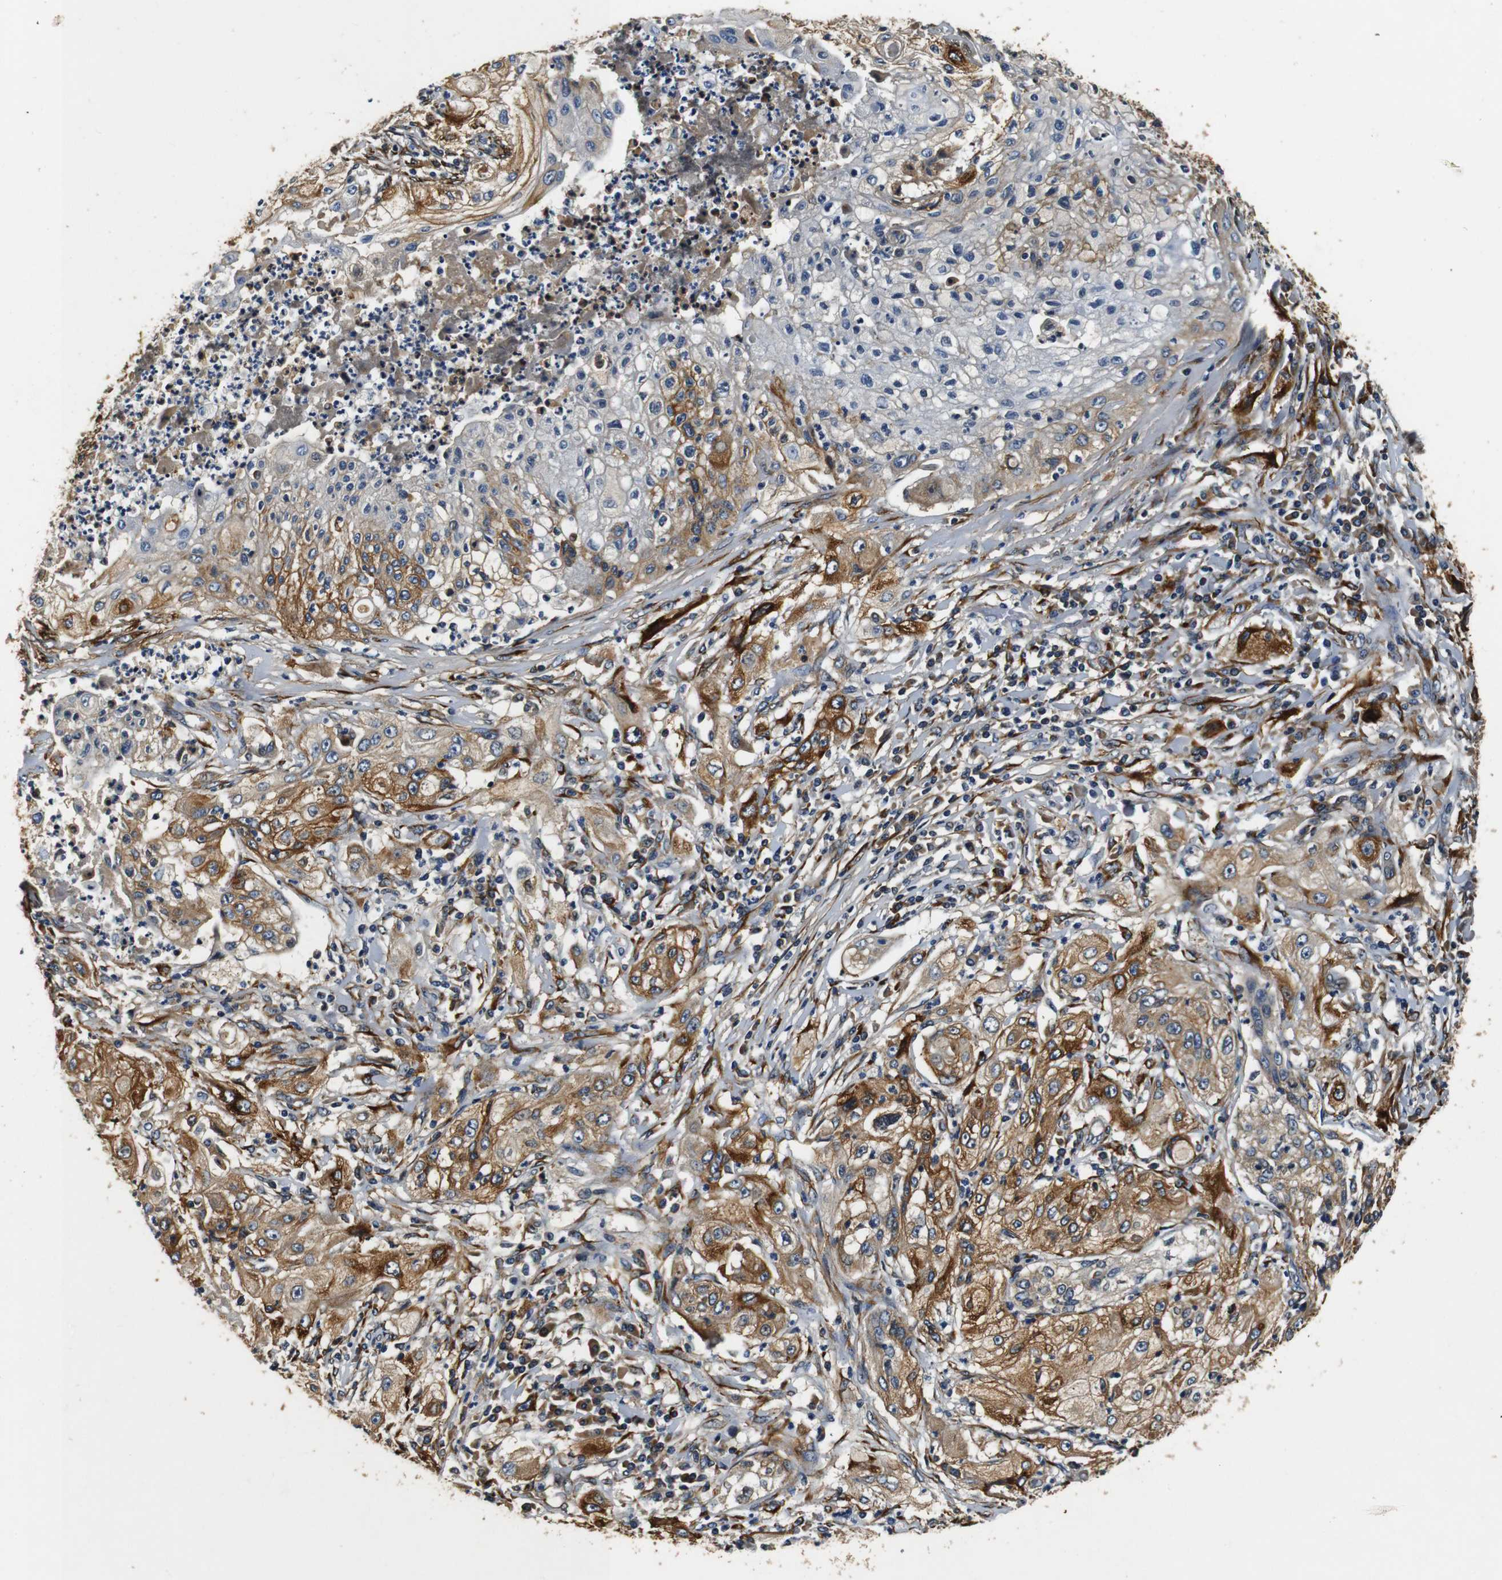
{"staining": {"intensity": "moderate", "quantity": ">75%", "location": "cytoplasmic/membranous"}, "tissue": "lung cancer", "cell_type": "Tumor cells", "image_type": "cancer", "snomed": [{"axis": "morphology", "description": "Inflammation, NOS"}, {"axis": "morphology", "description": "Squamous cell carcinoma, NOS"}, {"axis": "topography", "description": "Lymph node"}, {"axis": "topography", "description": "Soft tissue"}, {"axis": "topography", "description": "Lung"}], "caption": "A micrograph showing moderate cytoplasmic/membranous staining in about >75% of tumor cells in squamous cell carcinoma (lung), as visualized by brown immunohistochemical staining.", "gene": "COL1A1", "patient": {"sex": "male", "age": 66}}